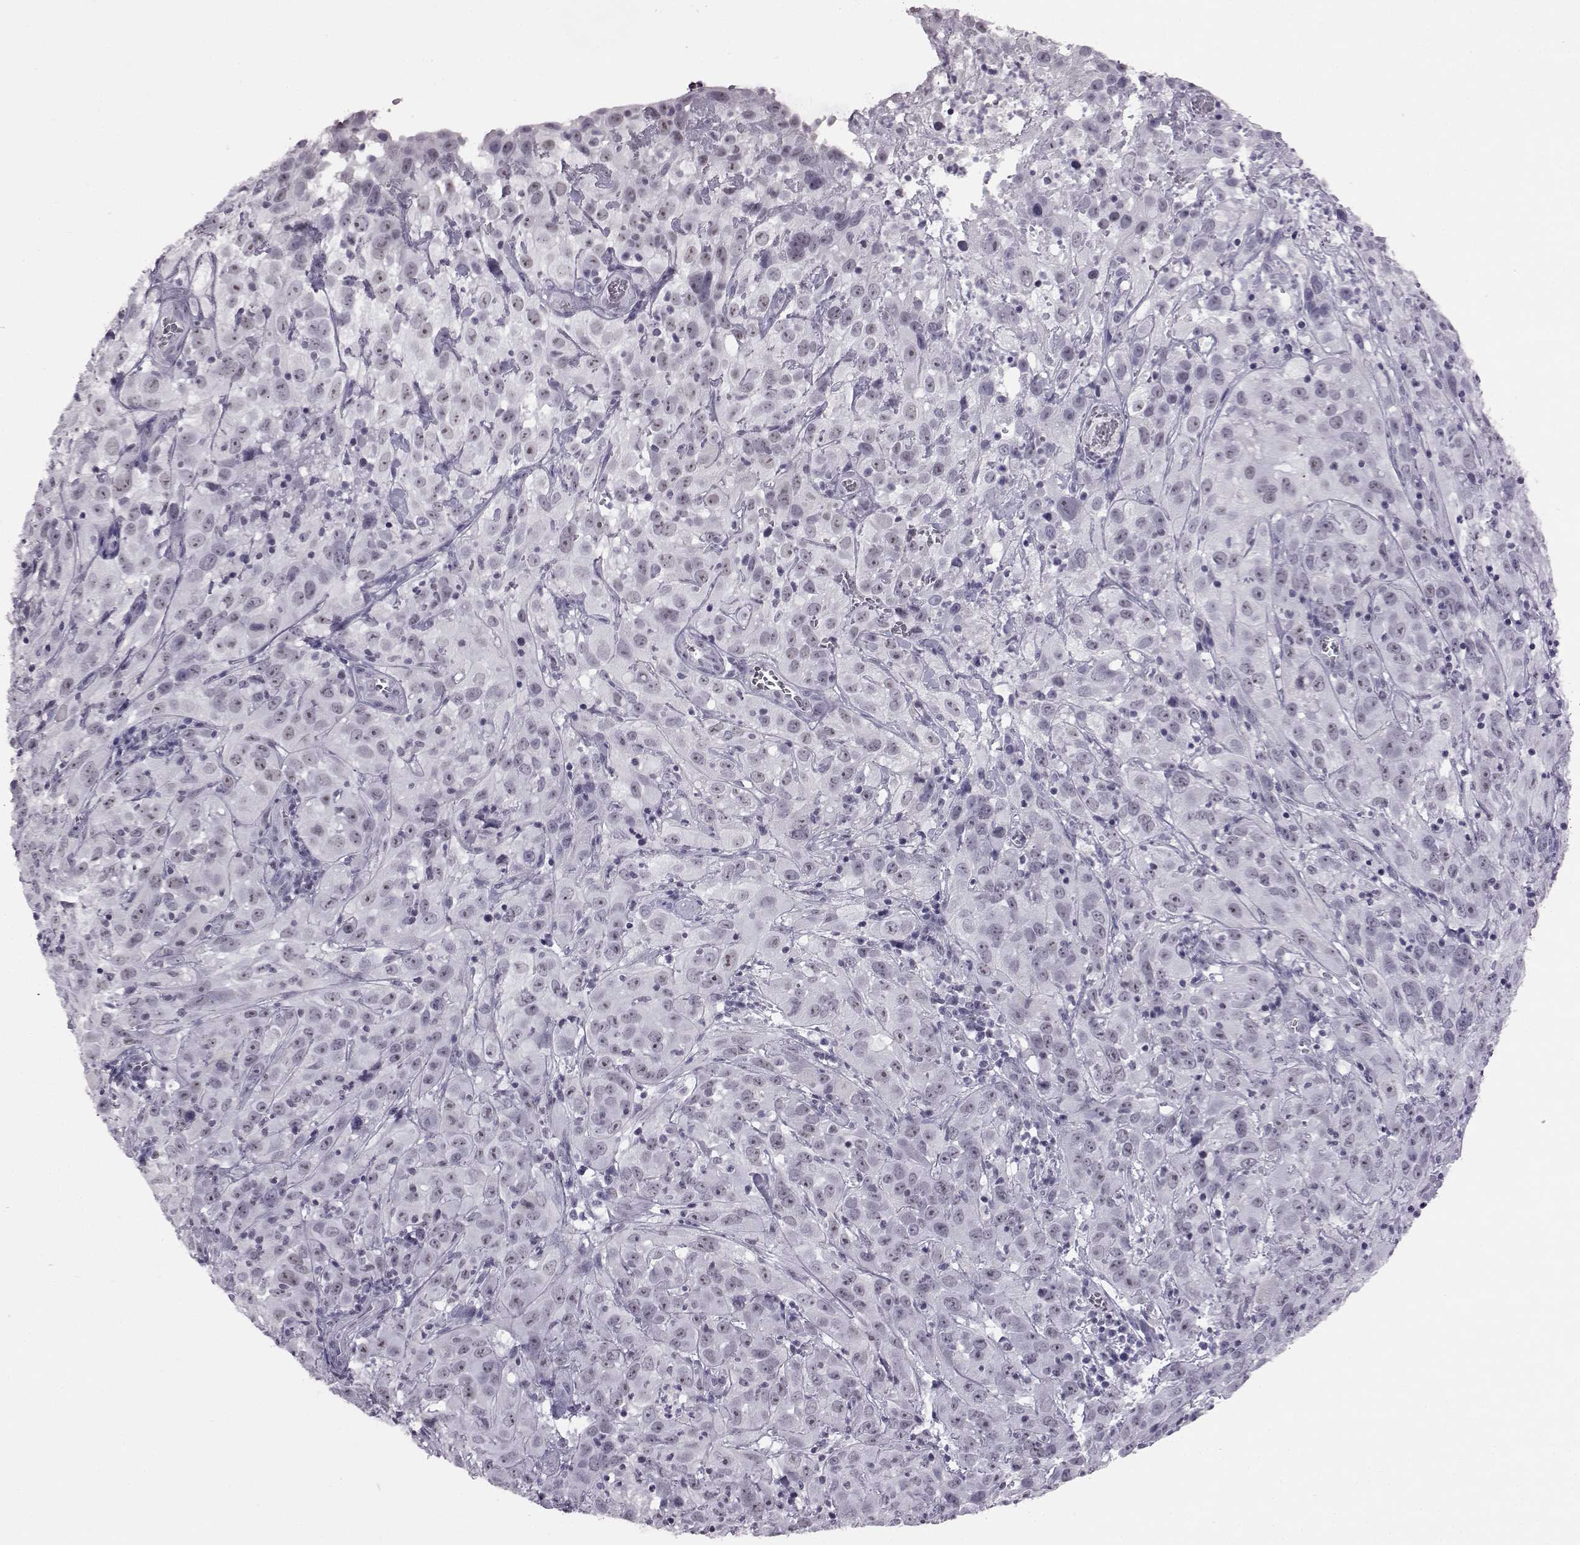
{"staining": {"intensity": "weak", "quantity": "<25%", "location": "nuclear"}, "tissue": "cervical cancer", "cell_type": "Tumor cells", "image_type": "cancer", "snomed": [{"axis": "morphology", "description": "Squamous cell carcinoma, NOS"}, {"axis": "topography", "description": "Cervix"}], "caption": "The immunohistochemistry (IHC) image has no significant staining in tumor cells of cervical squamous cell carcinoma tissue. Nuclei are stained in blue.", "gene": "ADGRG2", "patient": {"sex": "female", "age": 32}}